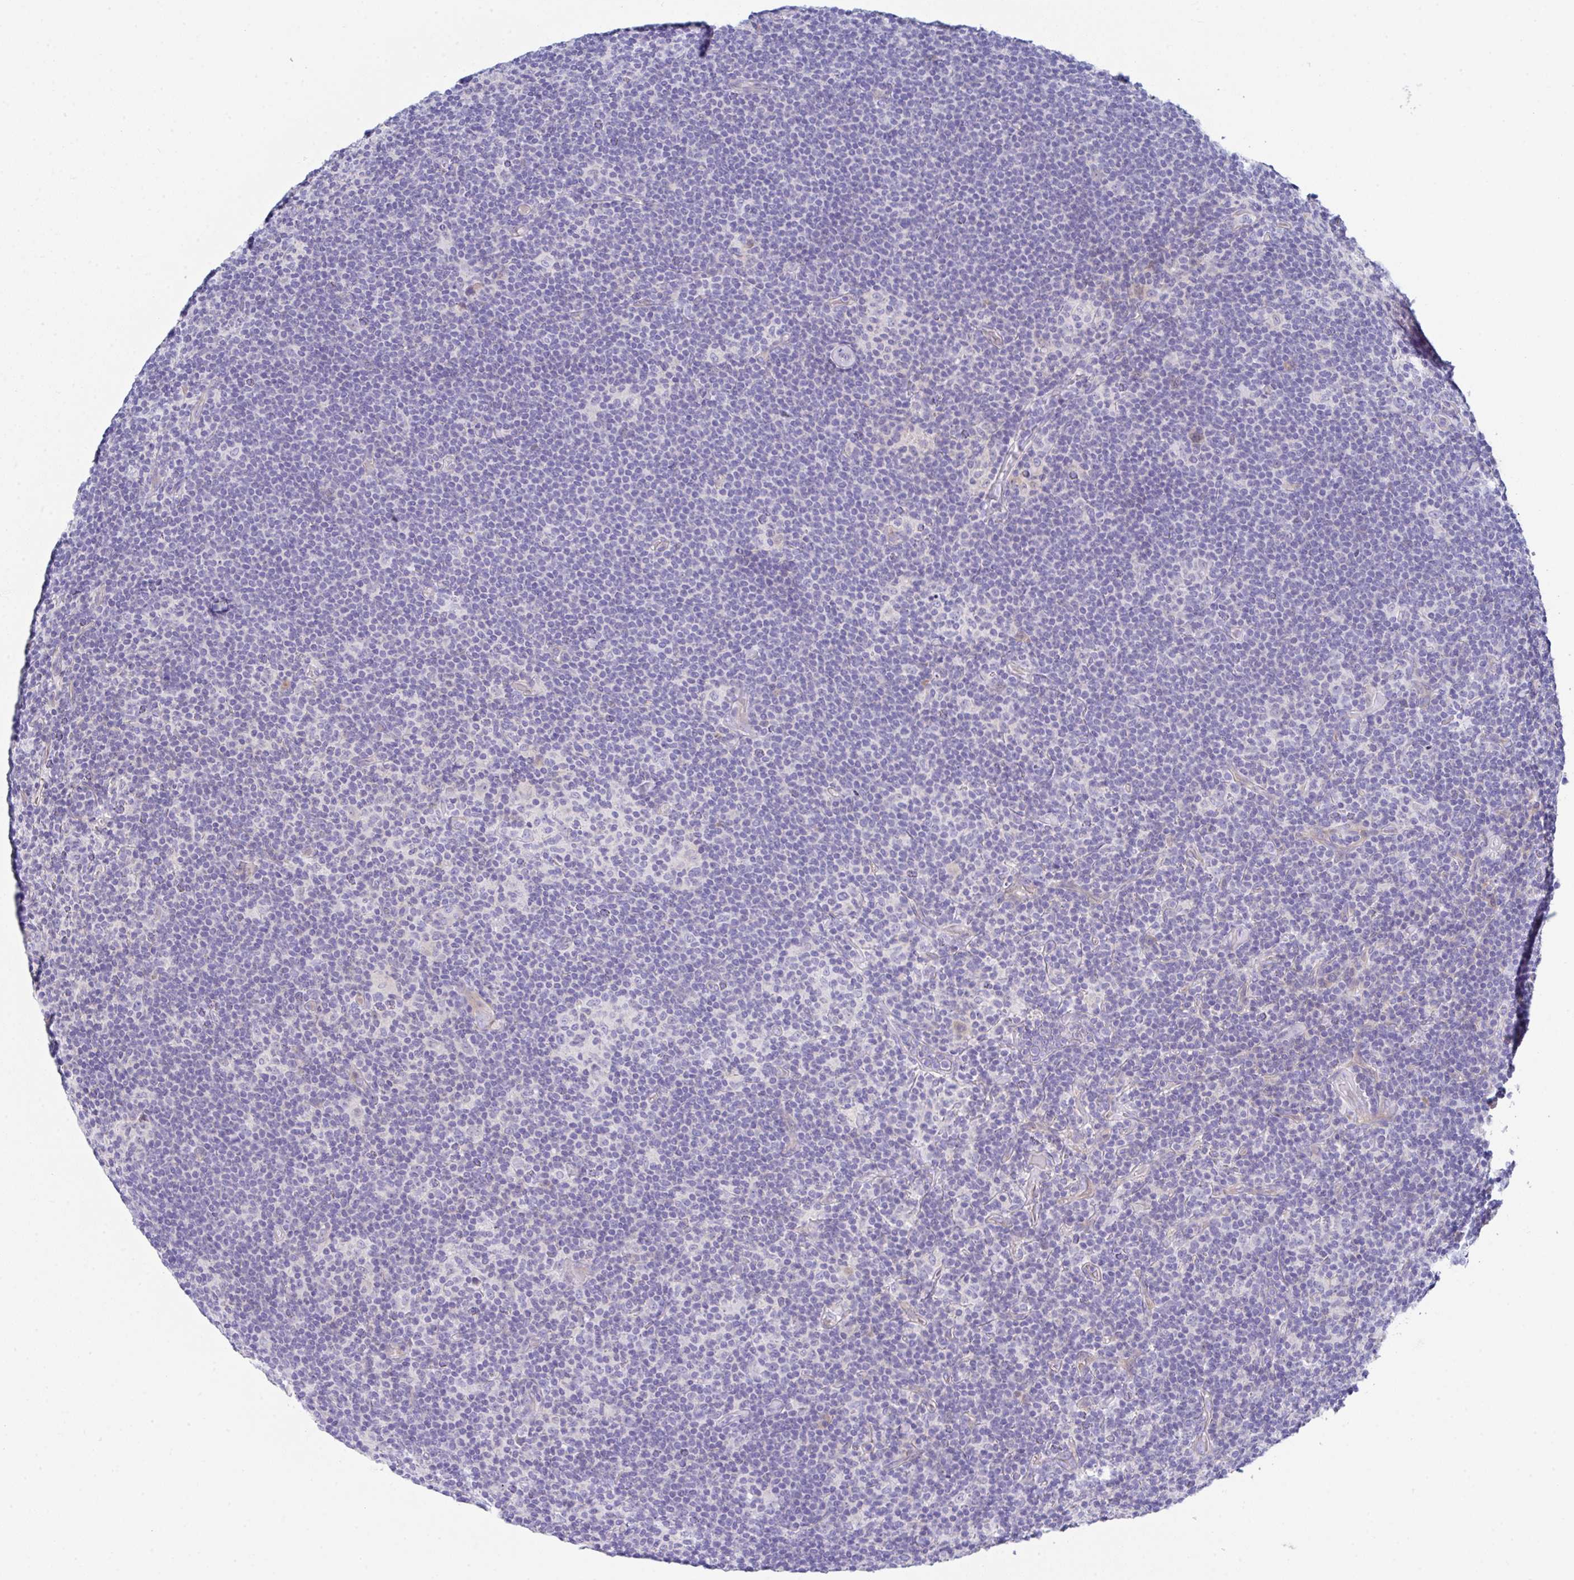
{"staining": {"intensity": "negative", "quantity": "none", "location": "none"}, "tissue": "lymphoma", "cell_type": "Tumor cells", "image_type": "cancer", "snomed": [{"axis": "morphology", "description": "Hodgkin's disease, NOS"}, {"axis": "topography", "description": "Lymph node"}], "caption": "Tumor cells show no significant protein expression in lymphoma. Brightfield microscopy of IHC stained with DAB (brown) and hematoxylin (blue), captured at high magnification.", "gene": "FBXO47", "patient": {"sex": "female", "age": 57}}